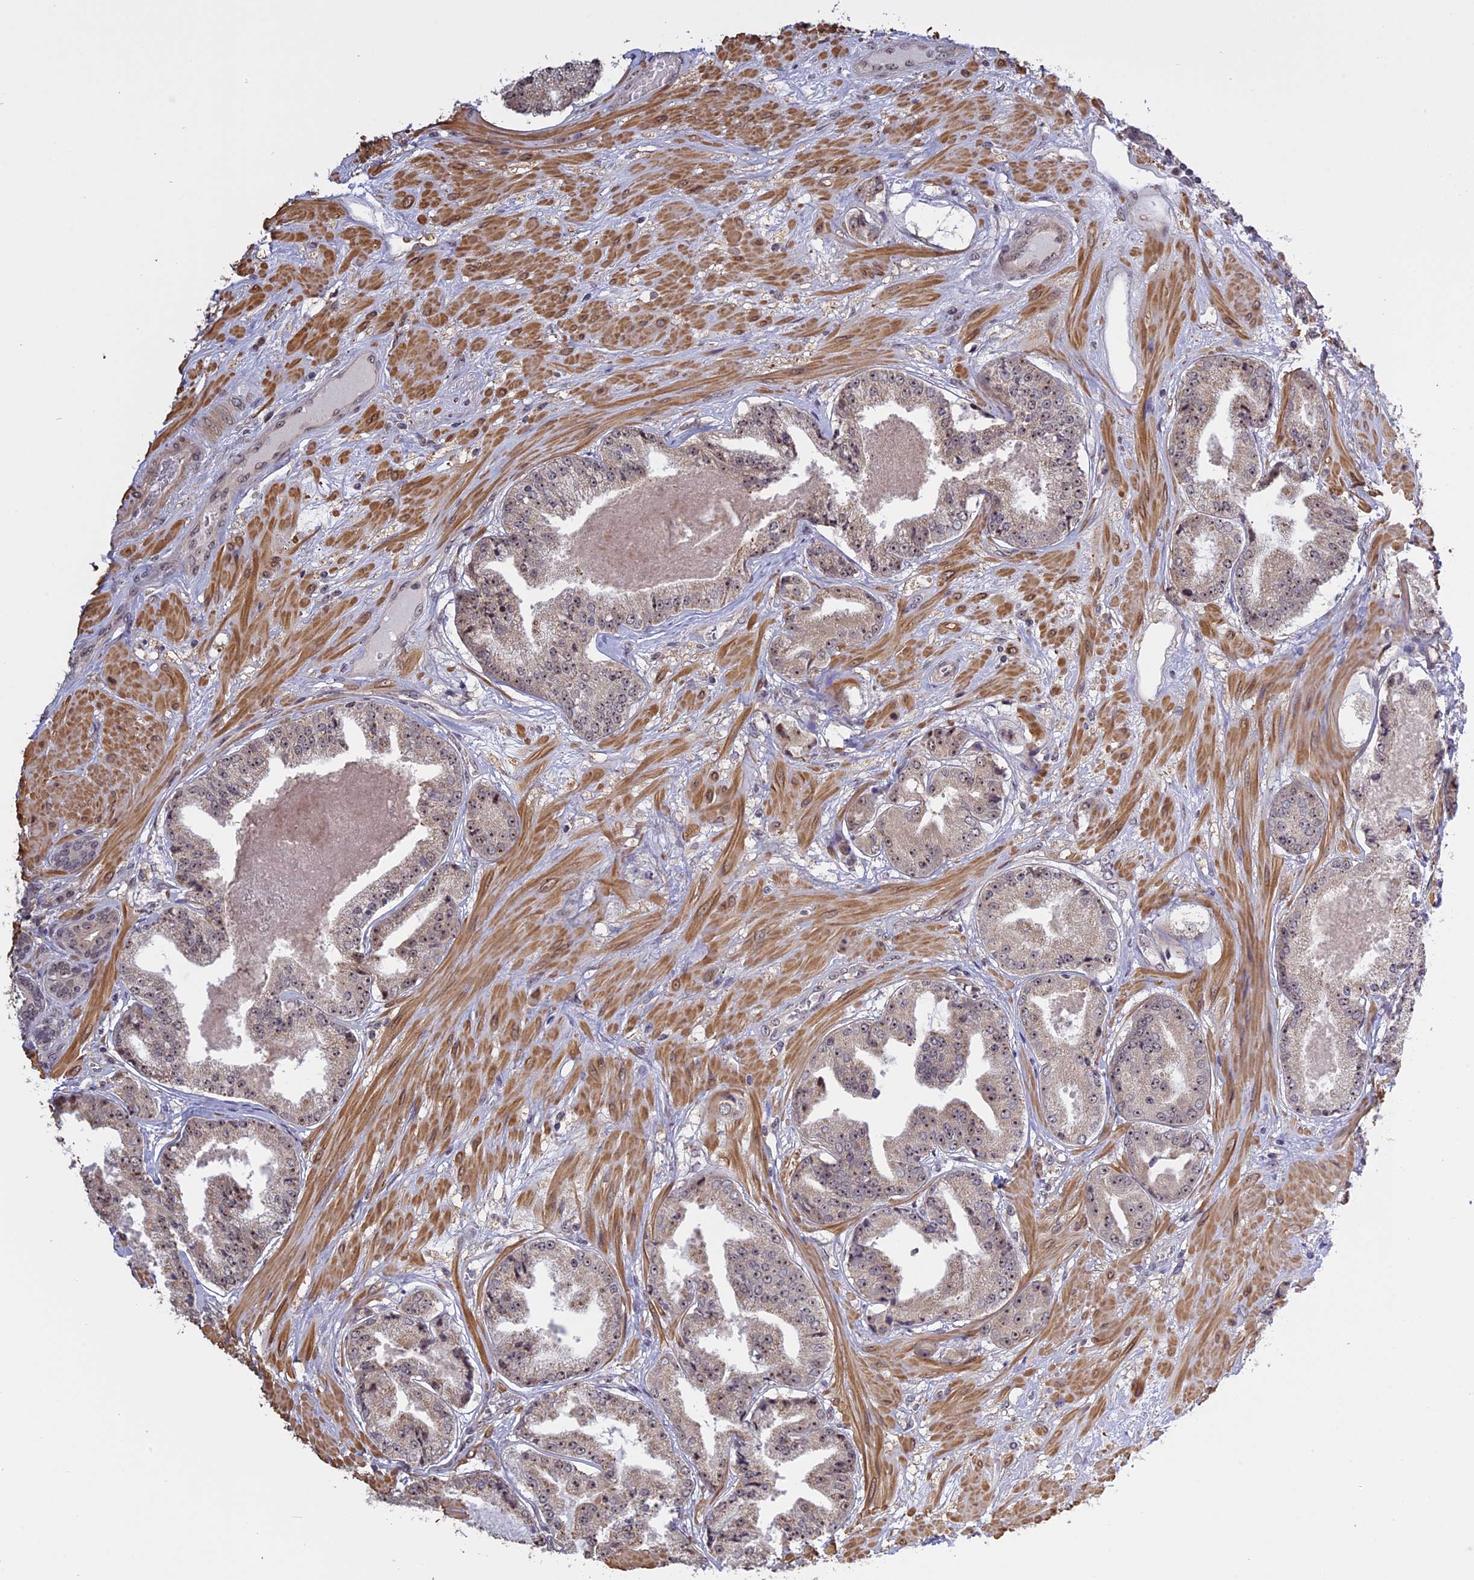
{"staining": {"intensity": "weak", "quantity": "25%-75%", "location": "nuclear"}, "tissue": "prostate cancer", "cell_type": "Tumor cells", "image_type": "cancer", "snomed": [{"axis": "morphology", "description": "Adenocarcinoma, High grade"}, {"axis": "topography", "description": "Prostate"}], "caption": "Weak nuclear staining for a protein is present in approximately 25%-75% of tumor cells of prostate adenocarcinoma (high-grade) using immunohistochemistry.", "gene": "MGA", "patient": {"sex": "male", "age": 63}}